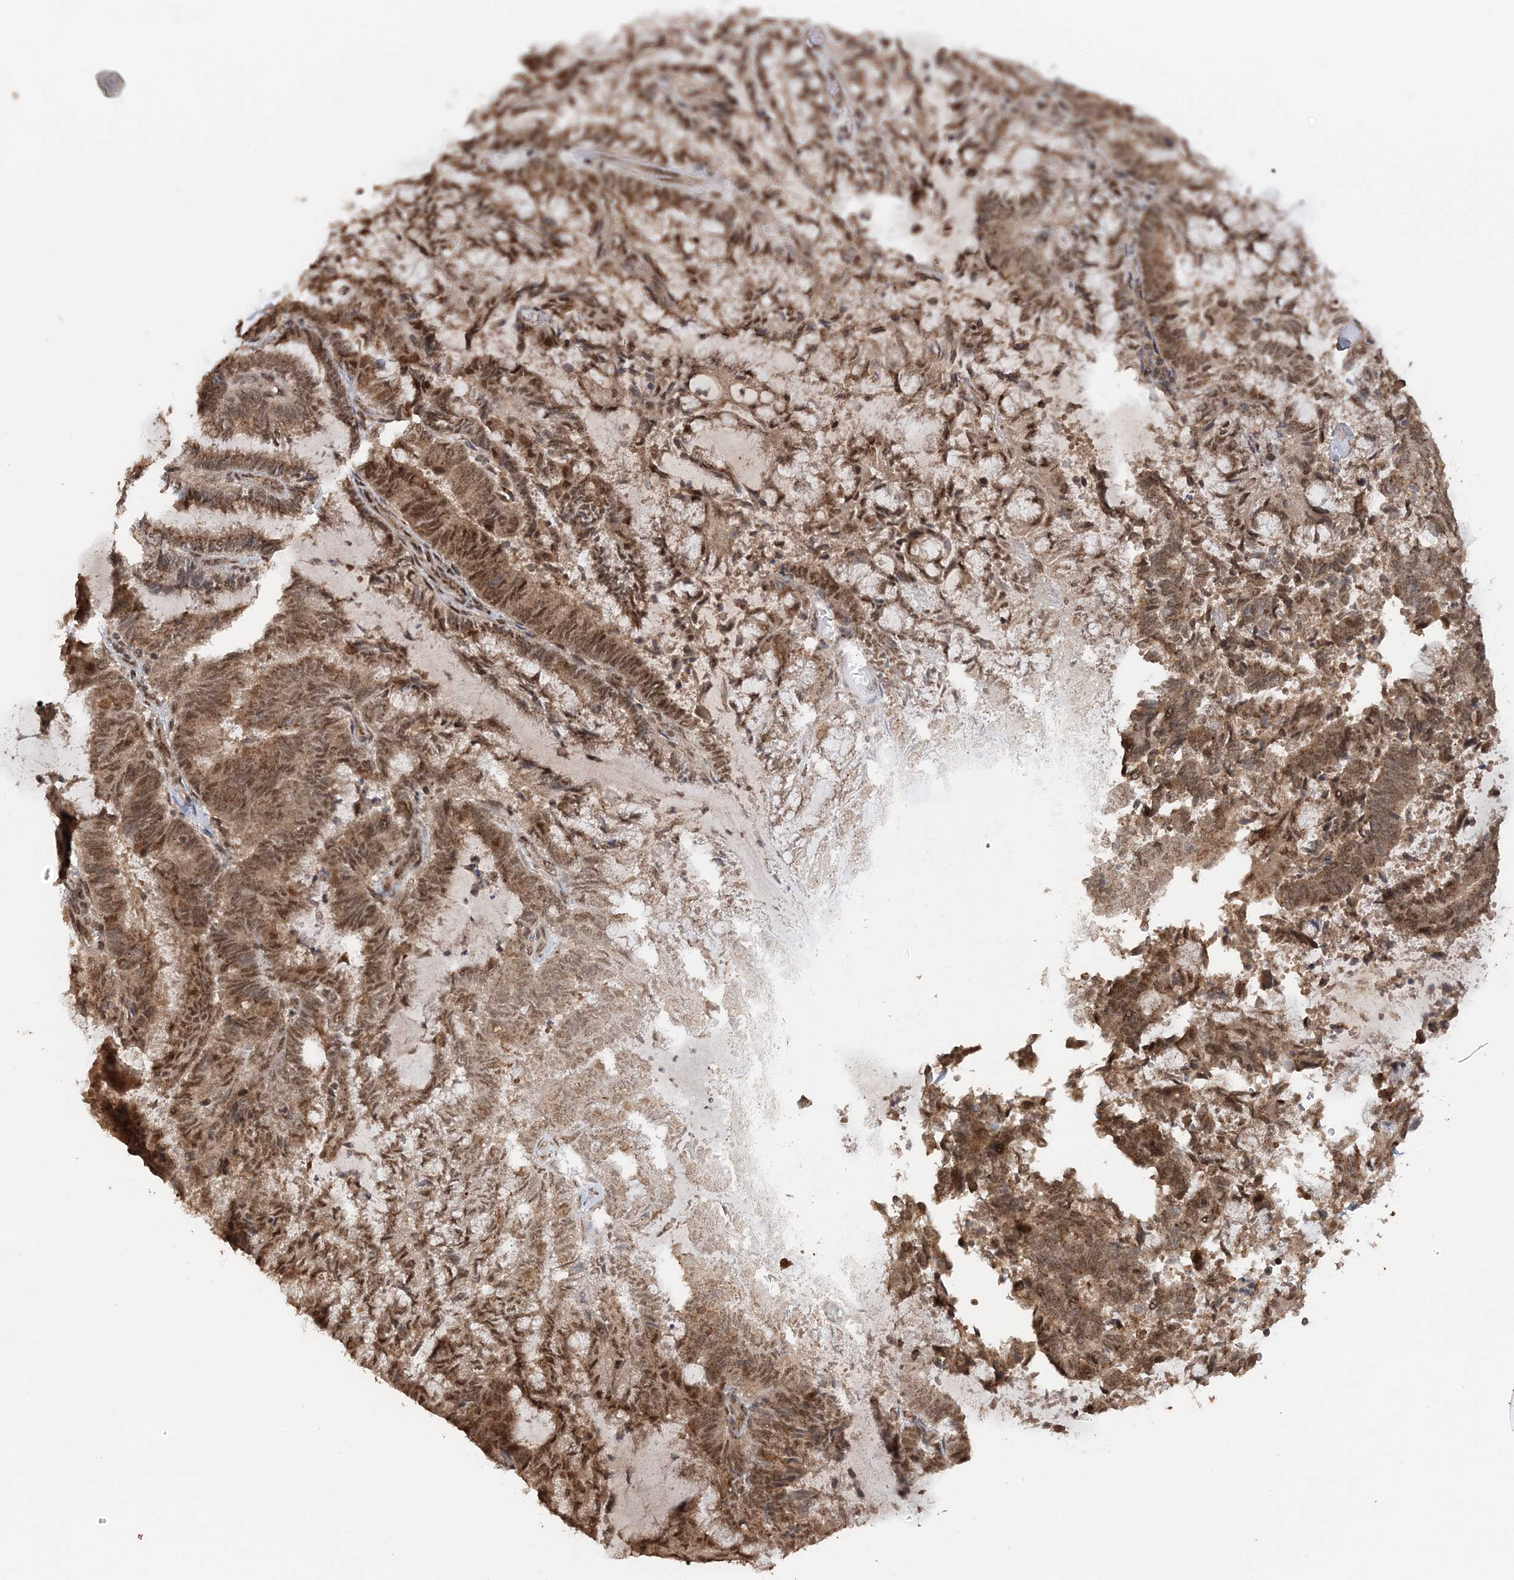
{"staining": {"intensity": "moderate", "quantity": ">75%", "location": "nuclear"}, "tissue": "endometrial cancer", "cell_type": "Tumor cells", "image_type": "cancer", "snomed": [{"axis": "morphology", "description": "Adenocarcinoma, NOS"}, {"axis": "topography", "description": "Endometrium"}], "caption": "IHC histopathology image of adenocarcinoma (endometrial) stained for a protein (brown), which displays medium levels of moderate nuclear positivity in approximately >75% of tumor cells.", "gene": "TSHZ2", "patient": {"sex": "female", "age": 80}}